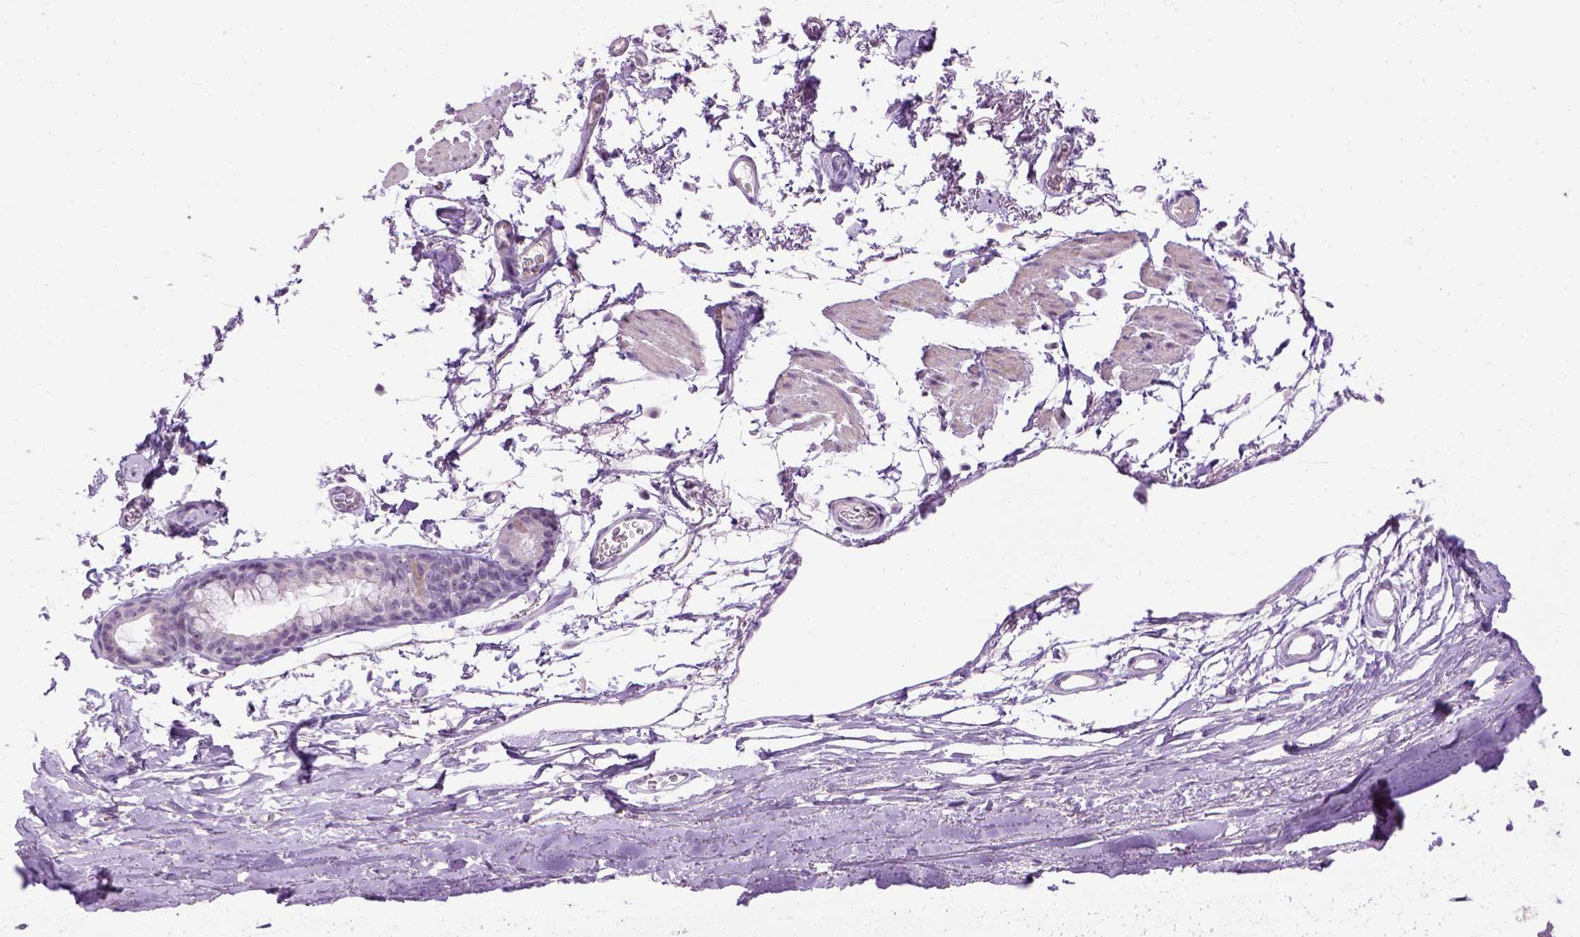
{"staining": {"intensity": "negative", "quantity": "none", "location": "none"}, "tissue": "soft tissue", "cell_type": "Fibroblasts", "image_type": "normal", "snomed": [{"axis": "morphology", "description": "Normal tissue, NOS"}, {"axis": "topography", "description": "Cartilage tissue"}, {"axis": "topography", "description": "Bronchus"}], "caption": "This is an immunohistochemistry (IHC) micrograph of normal human soft tissue. There is no positivity in fibroblasts.", "gene": "UTP4", "patient": {"sex": "female", "age": 79}}